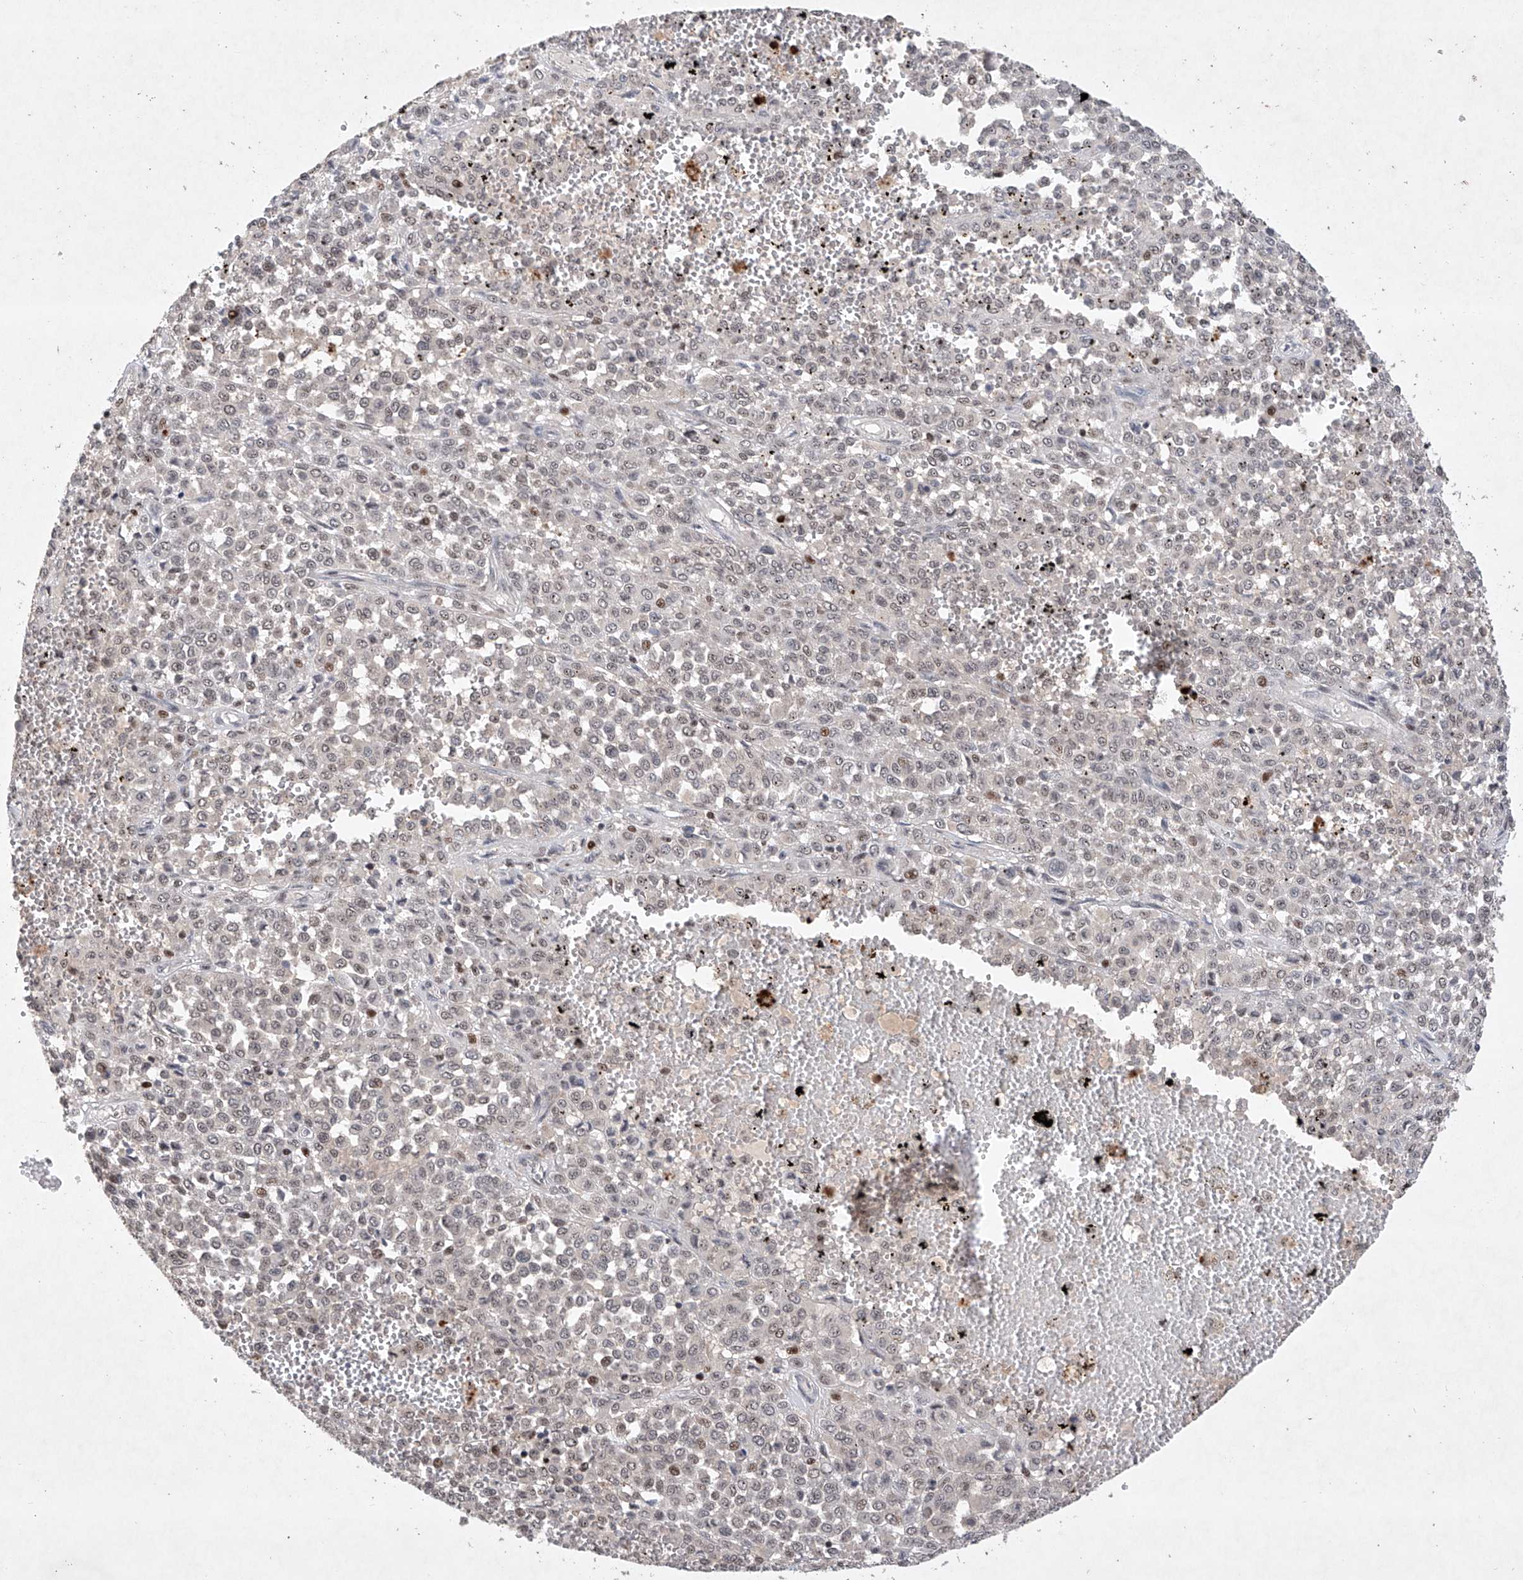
{"staining": {"intensity": "negative", "quantity": "none", "location": "none"}, "tissue": "melanoma", "cell_type": "Tumor cells", "image_type": "cancer", "snomed": [{"axis": "morphology", "description": "Malignant melanoma, Metastatic site"}, {"axis": "topography", "description": "Pancreas"}], "caption": "The histopathology image exhibits no significant positivity in tumor cells of melanoma.", "gene": "AFG1L", "patient": {"sex": "female", "age": 30}}